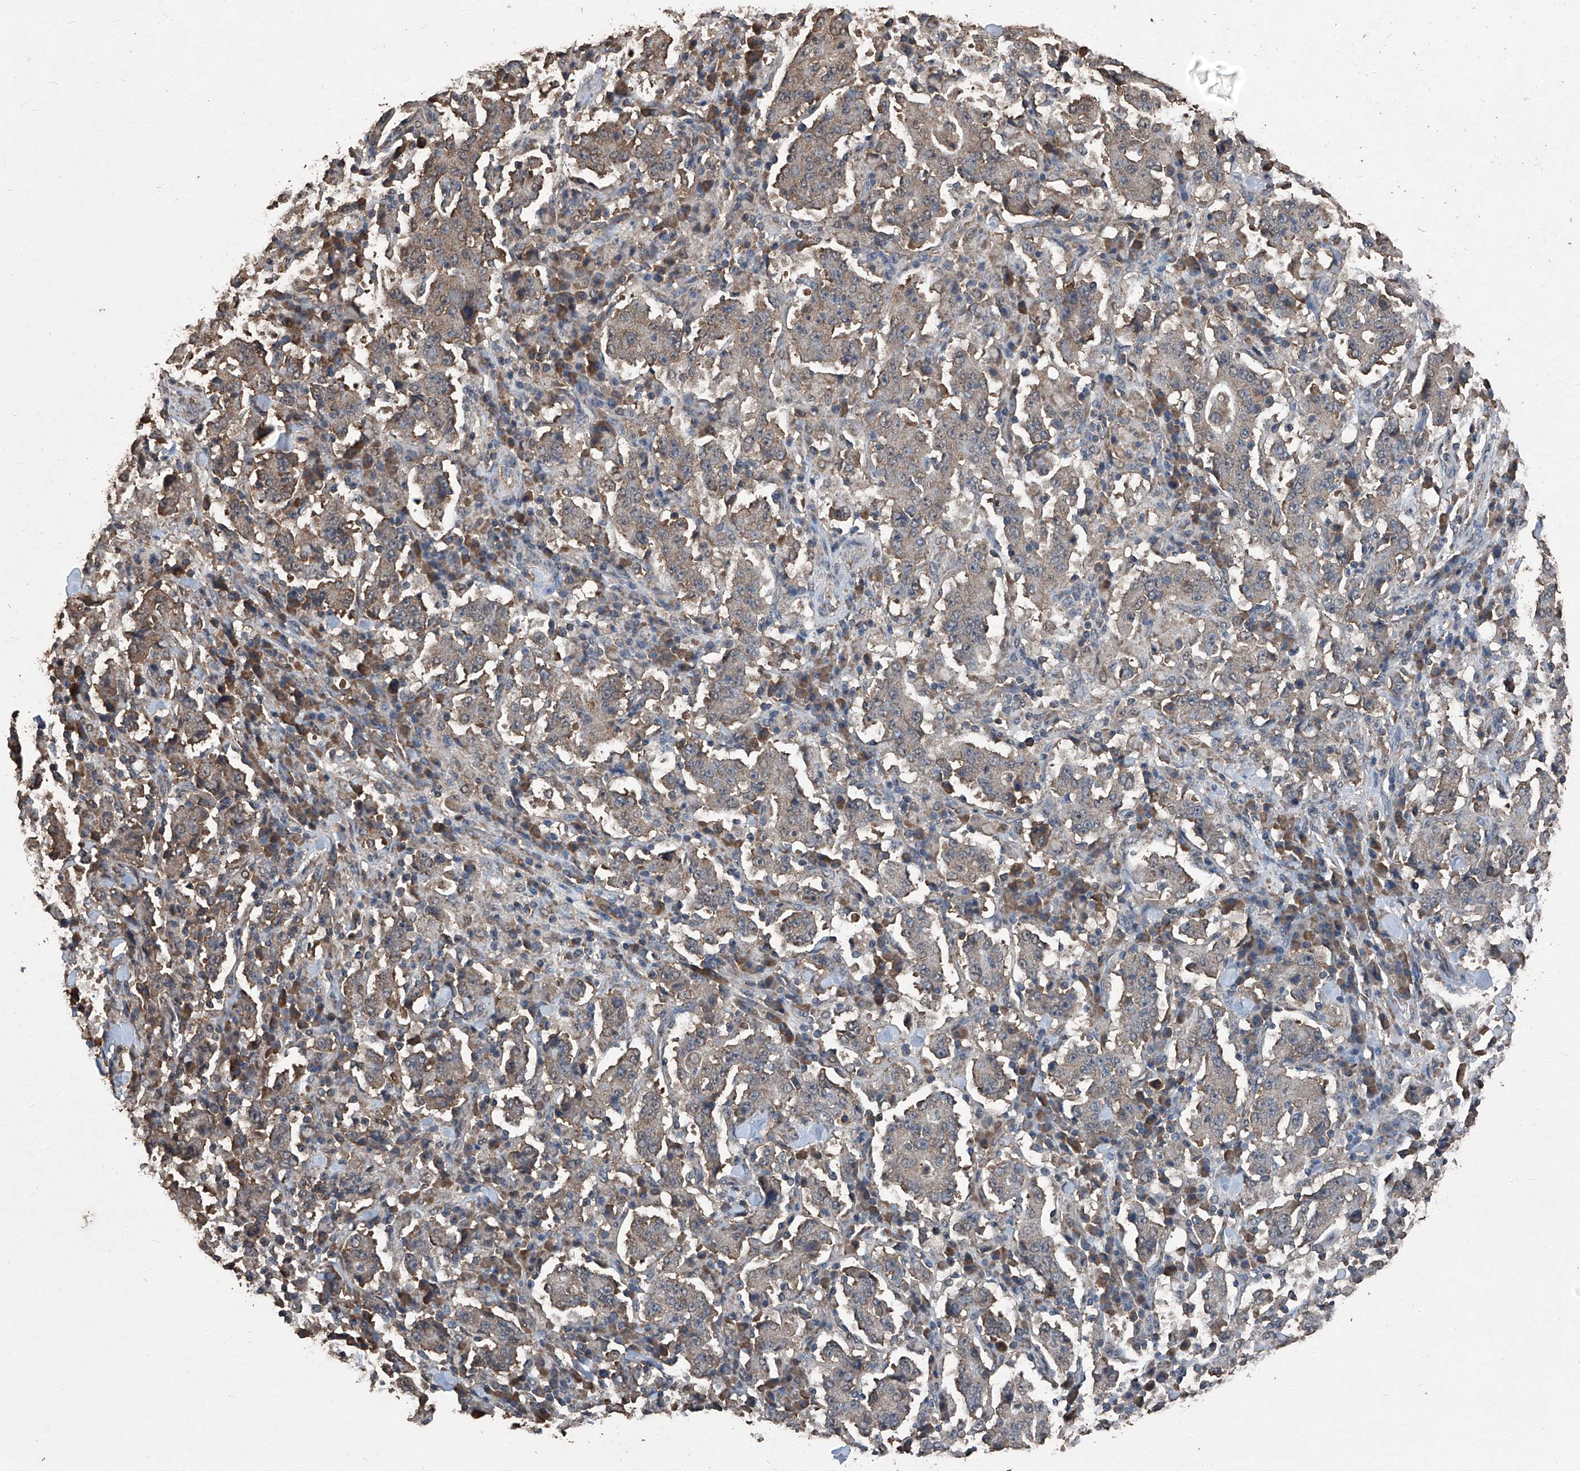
{"staining": {"intensity": "moderate", "quantity": ">75%", "location": "cytoplasmic/membranous"}, "tissue": "stomach cancer", "cell_type": "Tumor cells", "image_type": "cancer", "snomed": [{"axis": "morphology", "description": "Normal tissue, NOS"}, {"axis": "morphology", "description": "Adenocarcinoma, NOS"}, {"axis": "topography", "description": "Stomach, upper"}, {"axis": "topography", "description": "Stomach"}], "caption": "A photomicrograph of human stomach cancer (adenocarcinoma) stained for a protein shows moderate cytoplasmic/membranous brown staining in tumor cells.", "gene": "STARD7", "patient": {"sex": "male", "age": 59}}